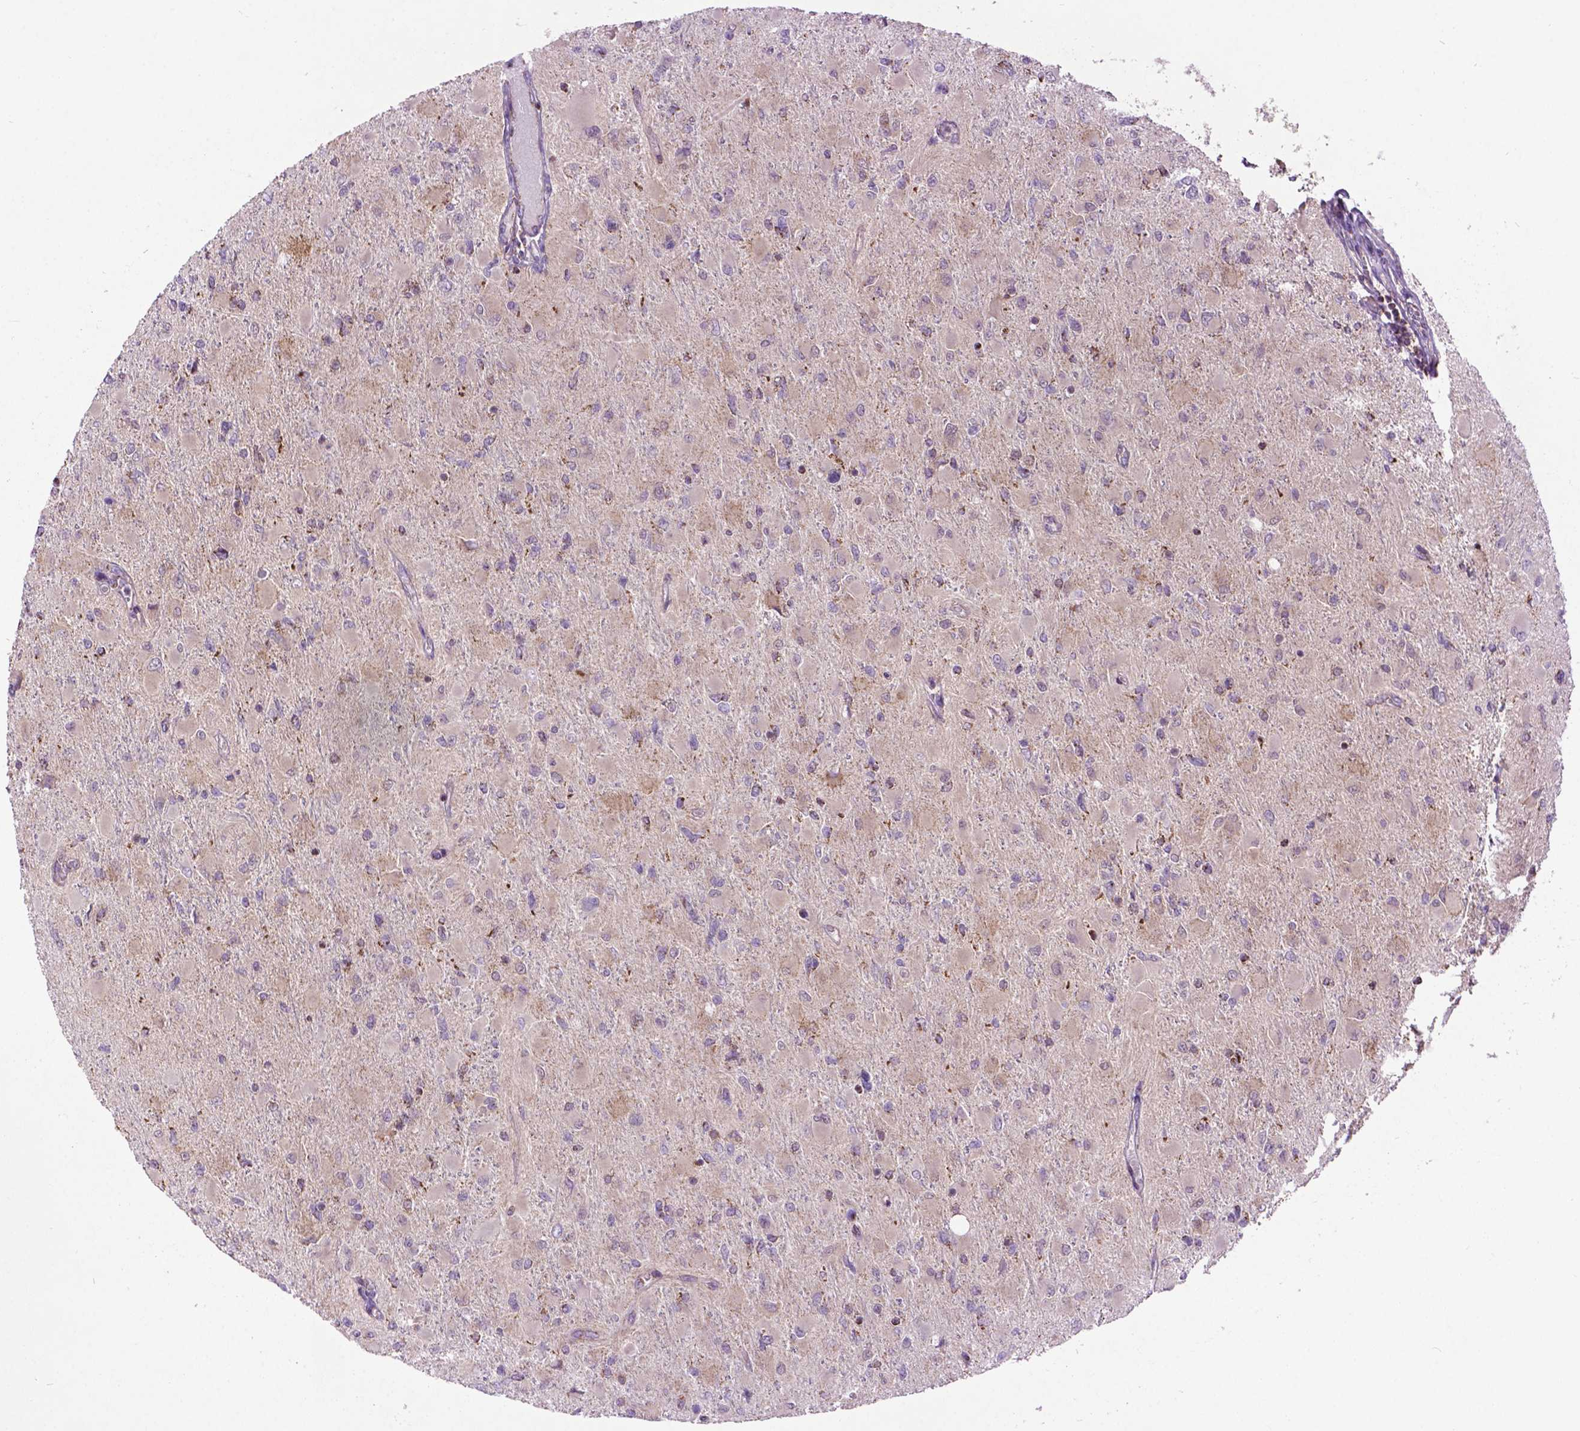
{"staining": {"intensity": "negative", "quantity": "none", "location": "none"}, "tissue": "glioma", "cell_type": "Tumor cells", "image_type": "cancer", "snomed": [{"axis": "morphology", "description": "Glioma, malignant, High grade"}, {"axis": "topography", "description": "Cerebral cortex"}], "caption": "Immunohistochemical staining of malignant glioma (high-grade) reveals no significant expression in tumor cells. Nuclei are stained in blue.", "gene": "PYCR3", "patient": {"sex": "female", "age": 36}}